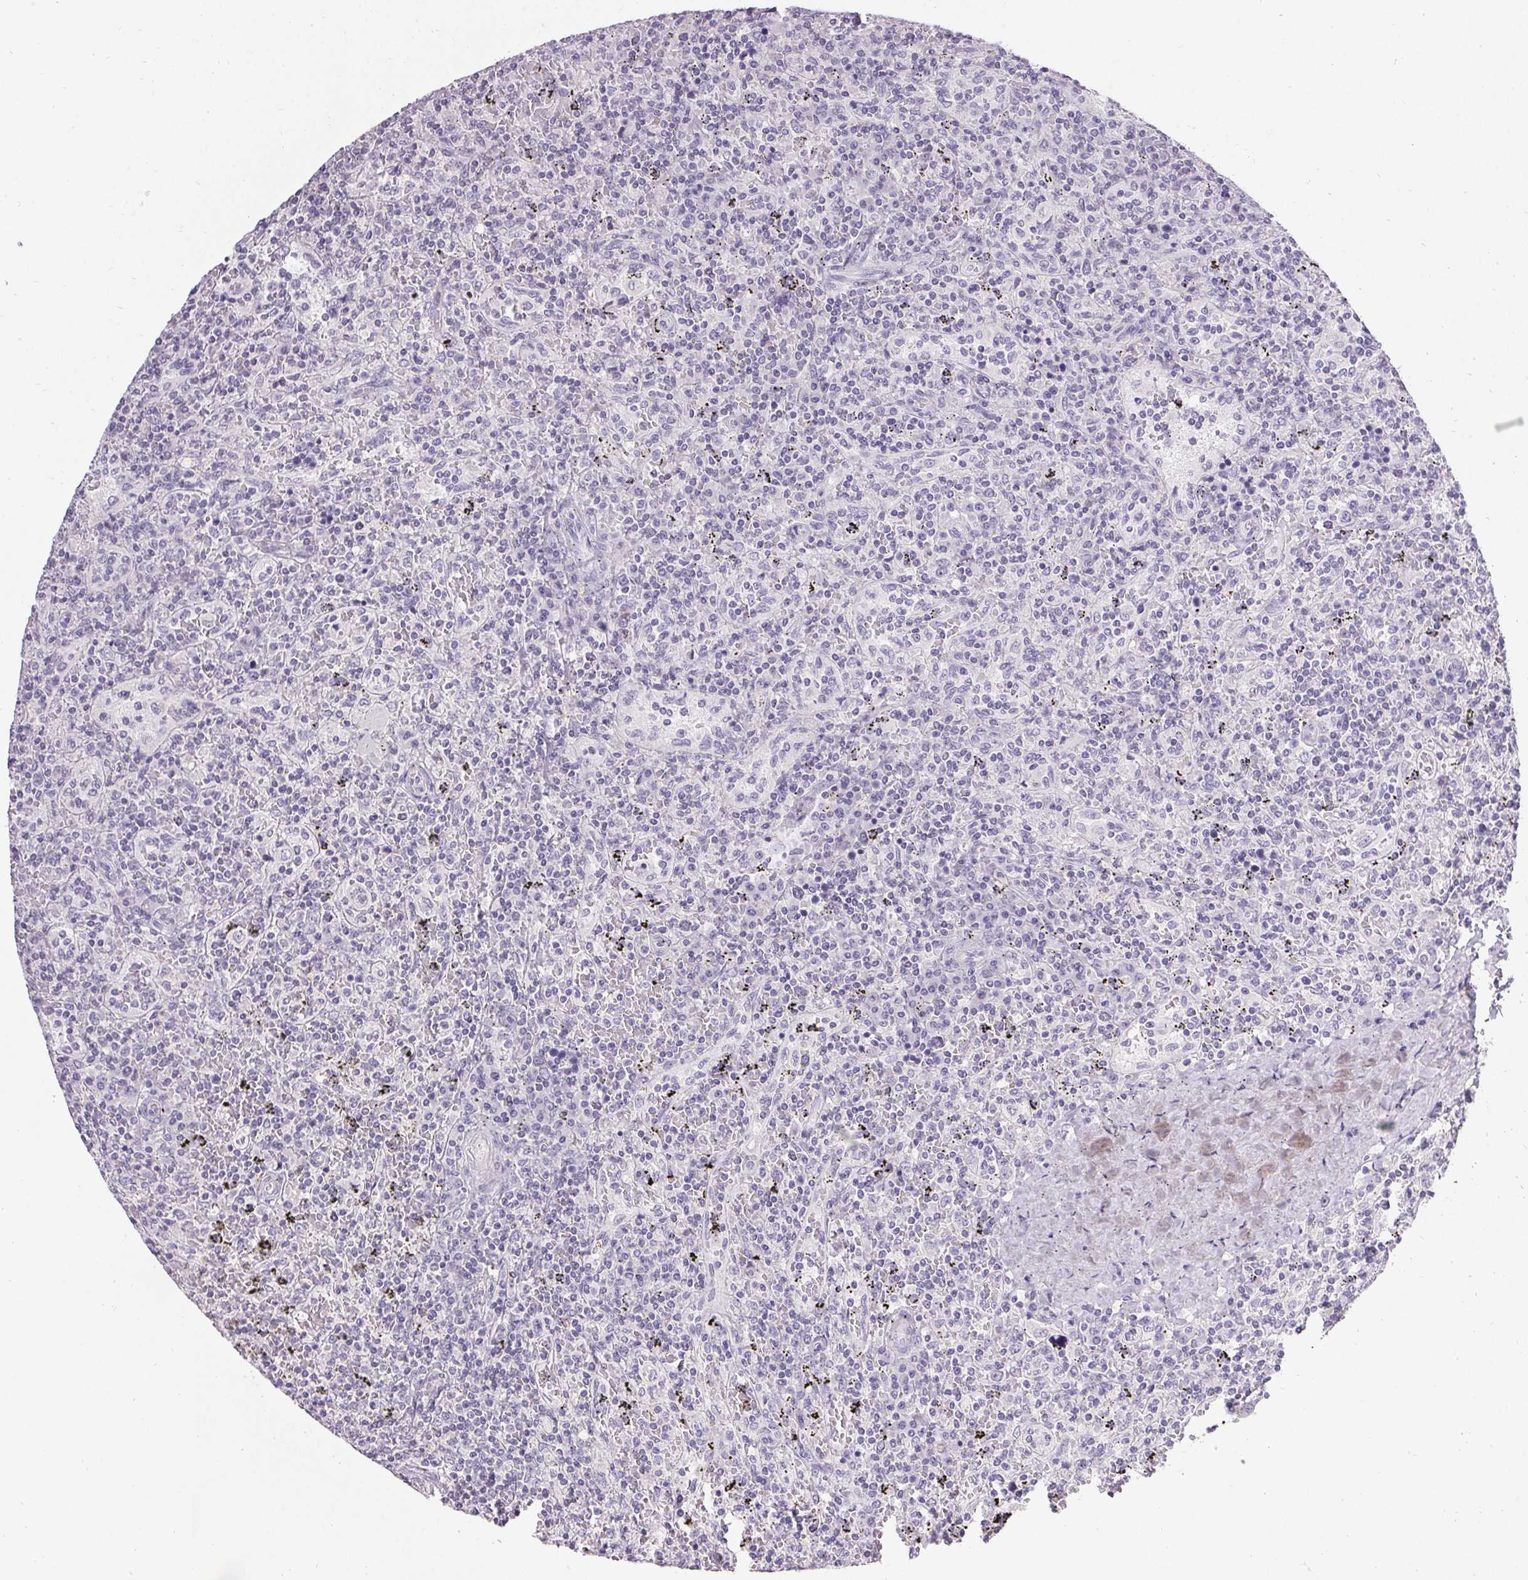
{"staining": {"intensity": "negative", "quantity": "none", "location": "none"}, "tissue": "lymphoma", "cell_type": "Tumor cells", "image_type": "cancer", "snomed": [{"axis": "morphology", "description": "Malignant lymphoma, non-Hodgkin's type, Low grade"}, {"axis": "topography", "description": "Spleen"}], "caption": "This is an immunohistochemistry (IHC) histopathology image of human low-grade malignant lymphoma, non-Hodgkin's type. There is no staining in tumor cells.", "gene": "PMEL", "patient": {"sex": "male", "age": 62}}